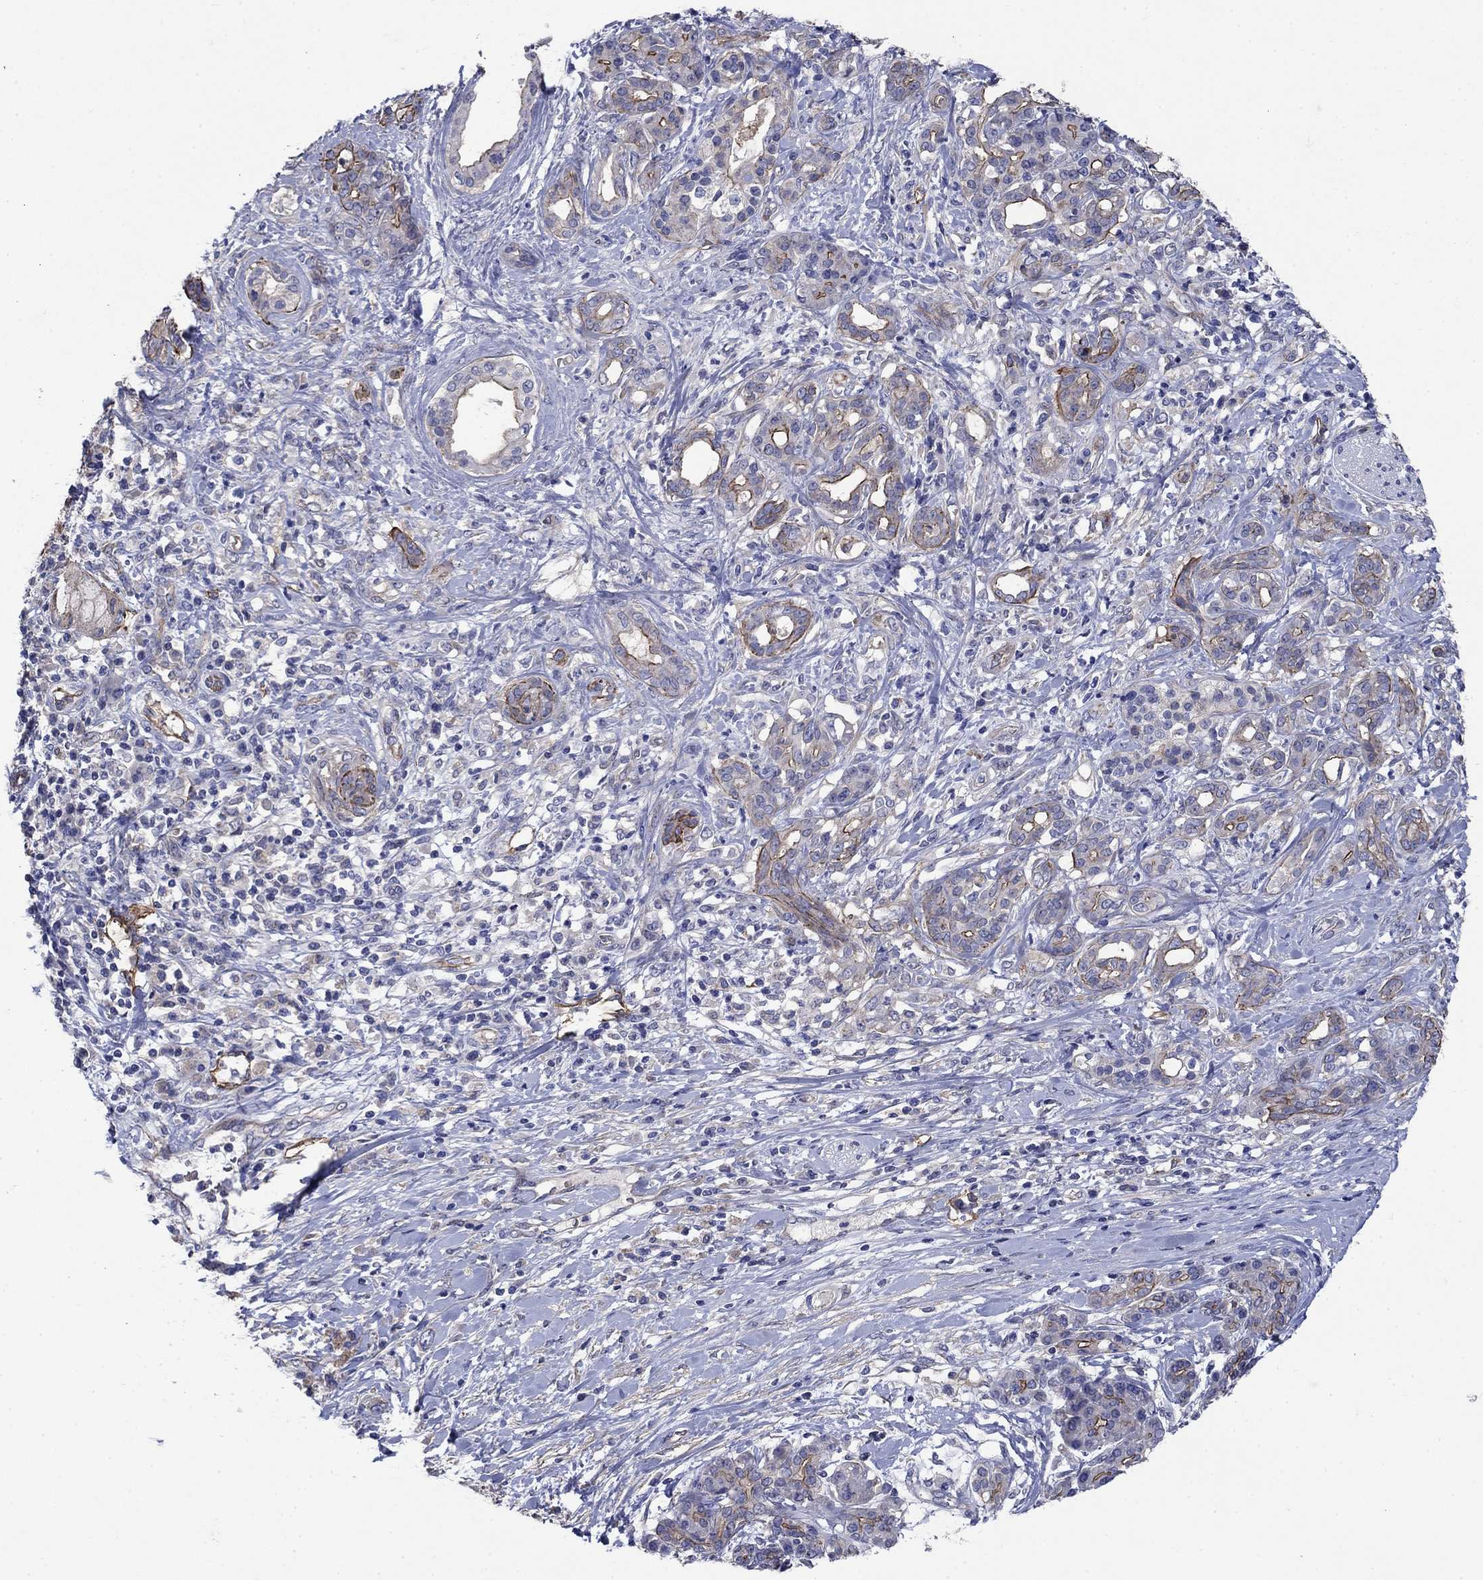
{"staining": {"intensity": "strong", "quantity": "<25%", "location": "cytoplasmic/membranous"}, "tissue": "pancreatic cancer", "cell_type": "Tumor cells", "image_type": "cancer", "snomed": [{"axis": "morphology", "description": "Adenocarcinoma, NOS"}, {"axis": "topography", "description": "Pancreas"}], "caption": "The photomicrograph exhibits a brown stain indicating the presence of a protein in the cytoplasmic/membranous of tumor cells in adenocarcinoma (pancreatic).", "gene": "FLNC", "patient": {"sex": "female", "age": 56}}